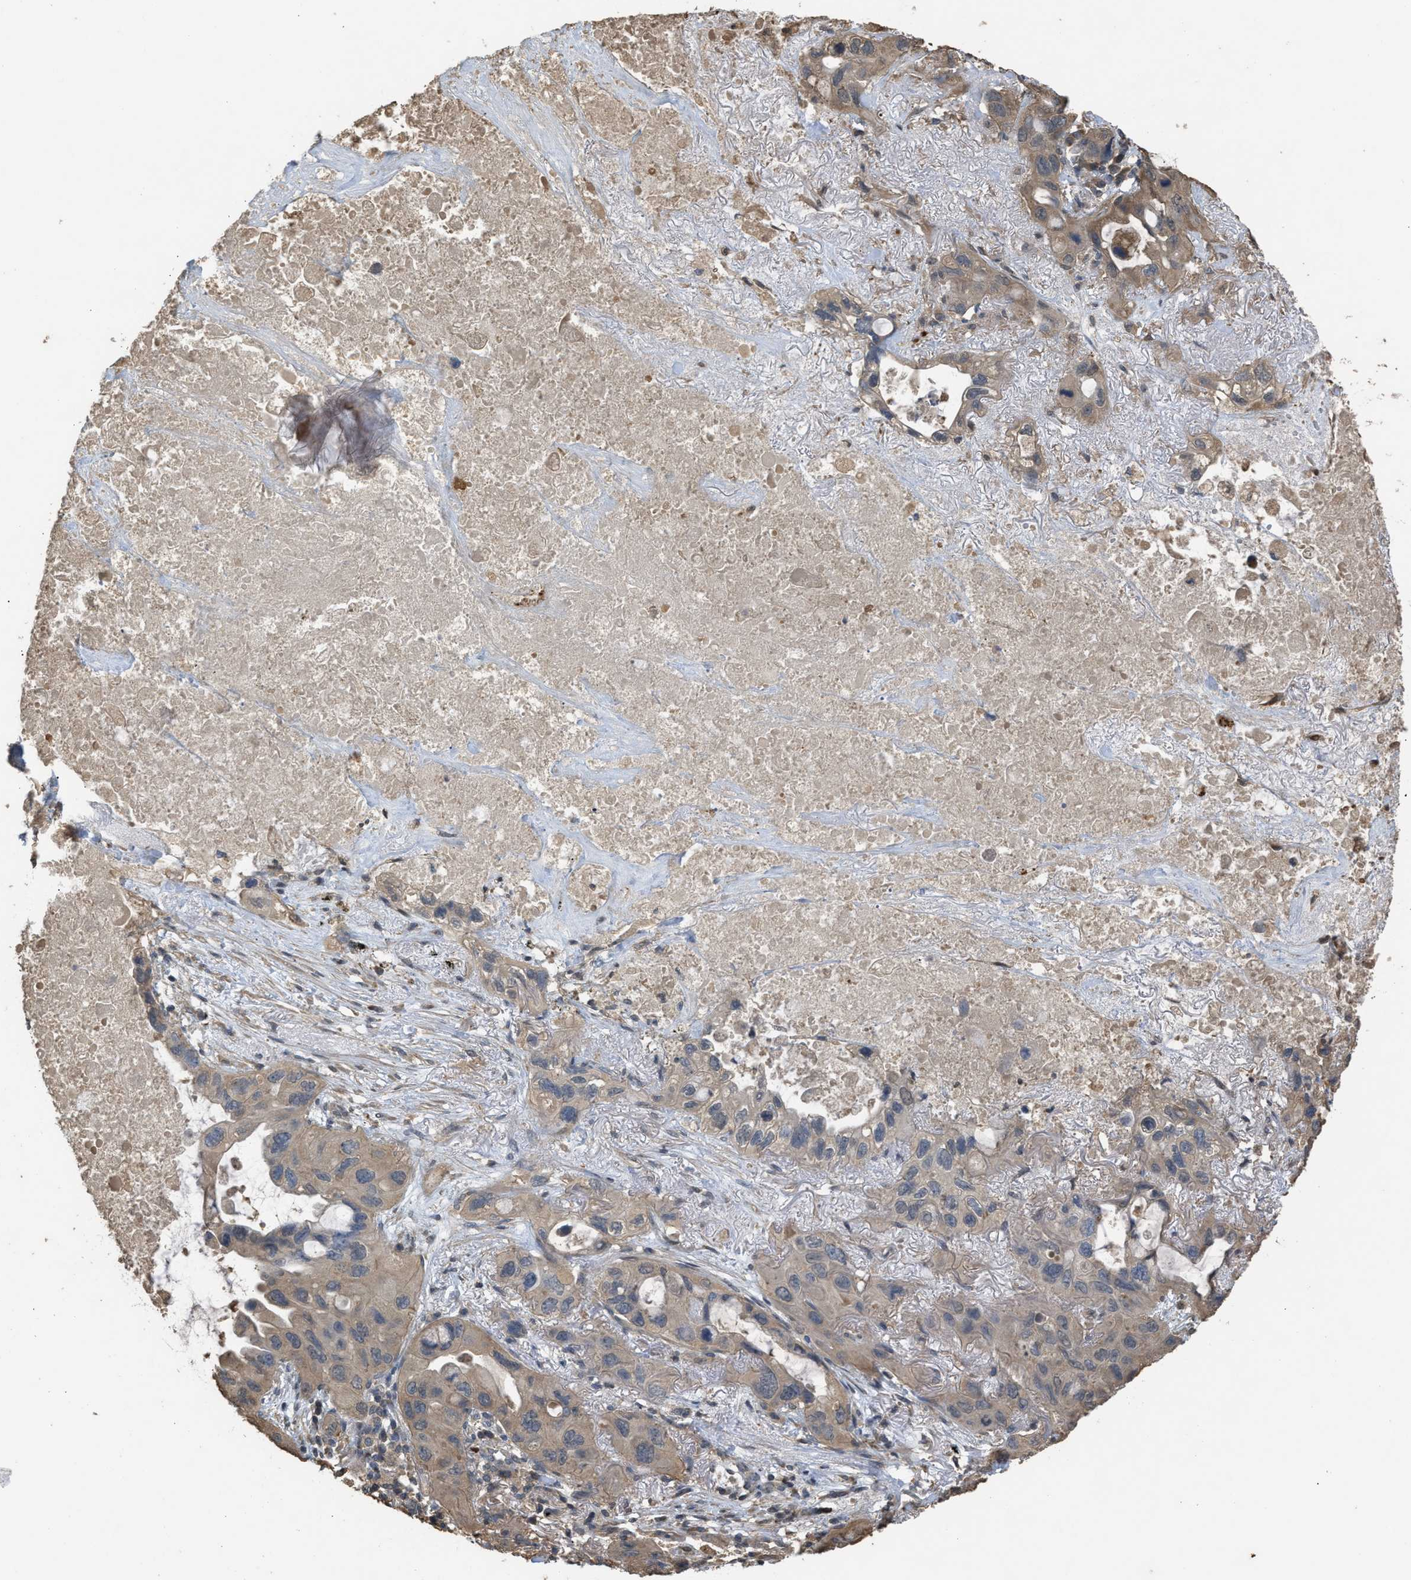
{"staining": {"intensity": "weak", "quantity": "<25%", "location": "cytoplasmic/membranous"}, "tissue": "lung cancer", "cell_type": "Tumor cells", "image_type": "cancer", "snomed": [{"axis": "morphology", "description": "Squamous cell carcinoma, NOS"}, {"axis": "topography", "description": "Lung"}], "caption": "Immunohistochemical staining of lung squamous cell carcinoma exhibits no significant staining in tumor cells.", "gene": "ARHGDIA", "patient": {"sex": "female", "age": 73}}